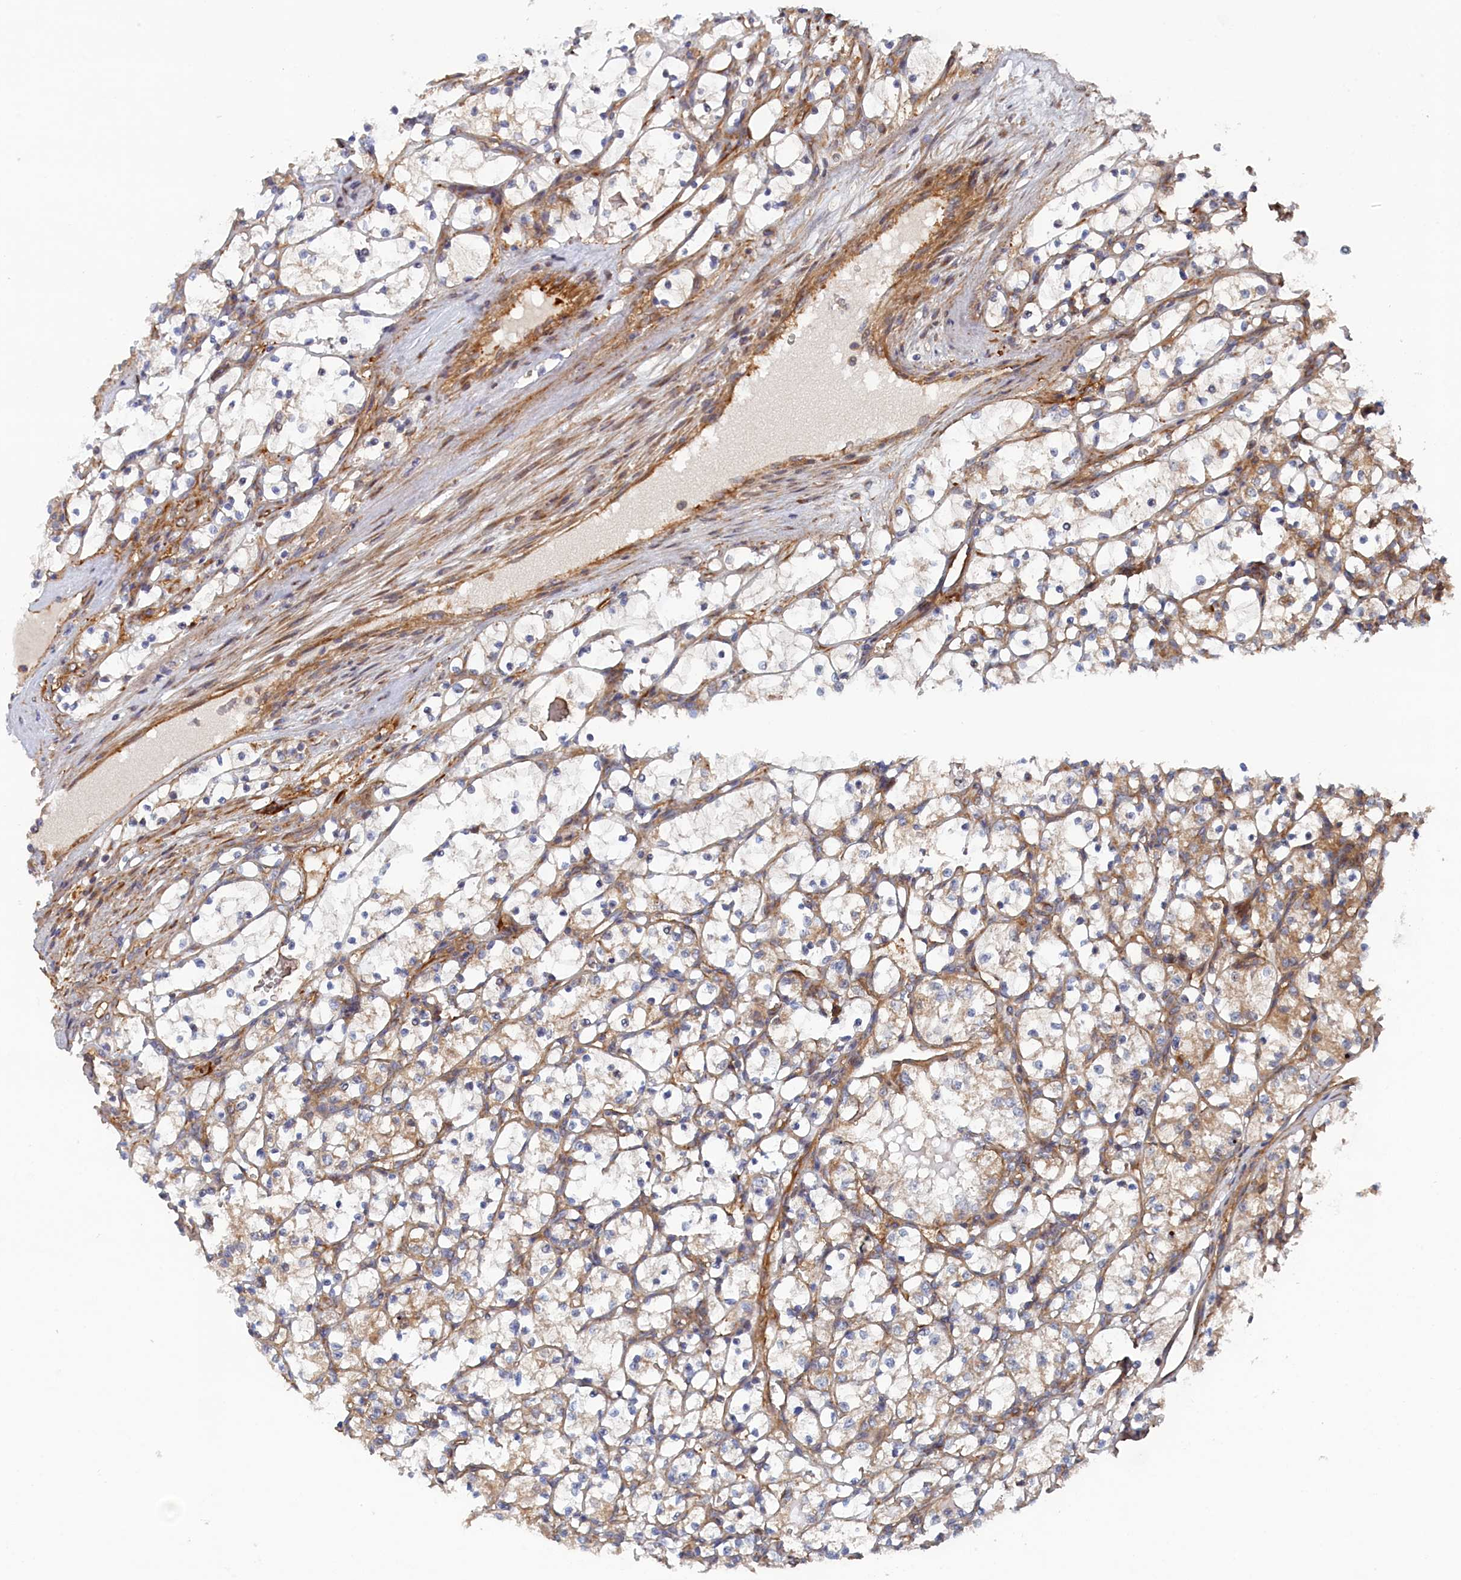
{"staining": {"intensity": "negative", "quantity": "none", "location": "none"}, "tissue": "renal cancer", "cell_type": "Tumor cells", "image_type": "cancer", "snomed": [{"axis": "morphology", "description": "Adenocarcinoma, NOS"}, {"axis": "topography", "description": "Kidney"}], "caption": "Adenocarcinoma (renal) was stained to show a protein in brown. There is no significant expression in tumor cells.", "gene": "TMEM196", "patient": {"sex": "female", "age": 69}}